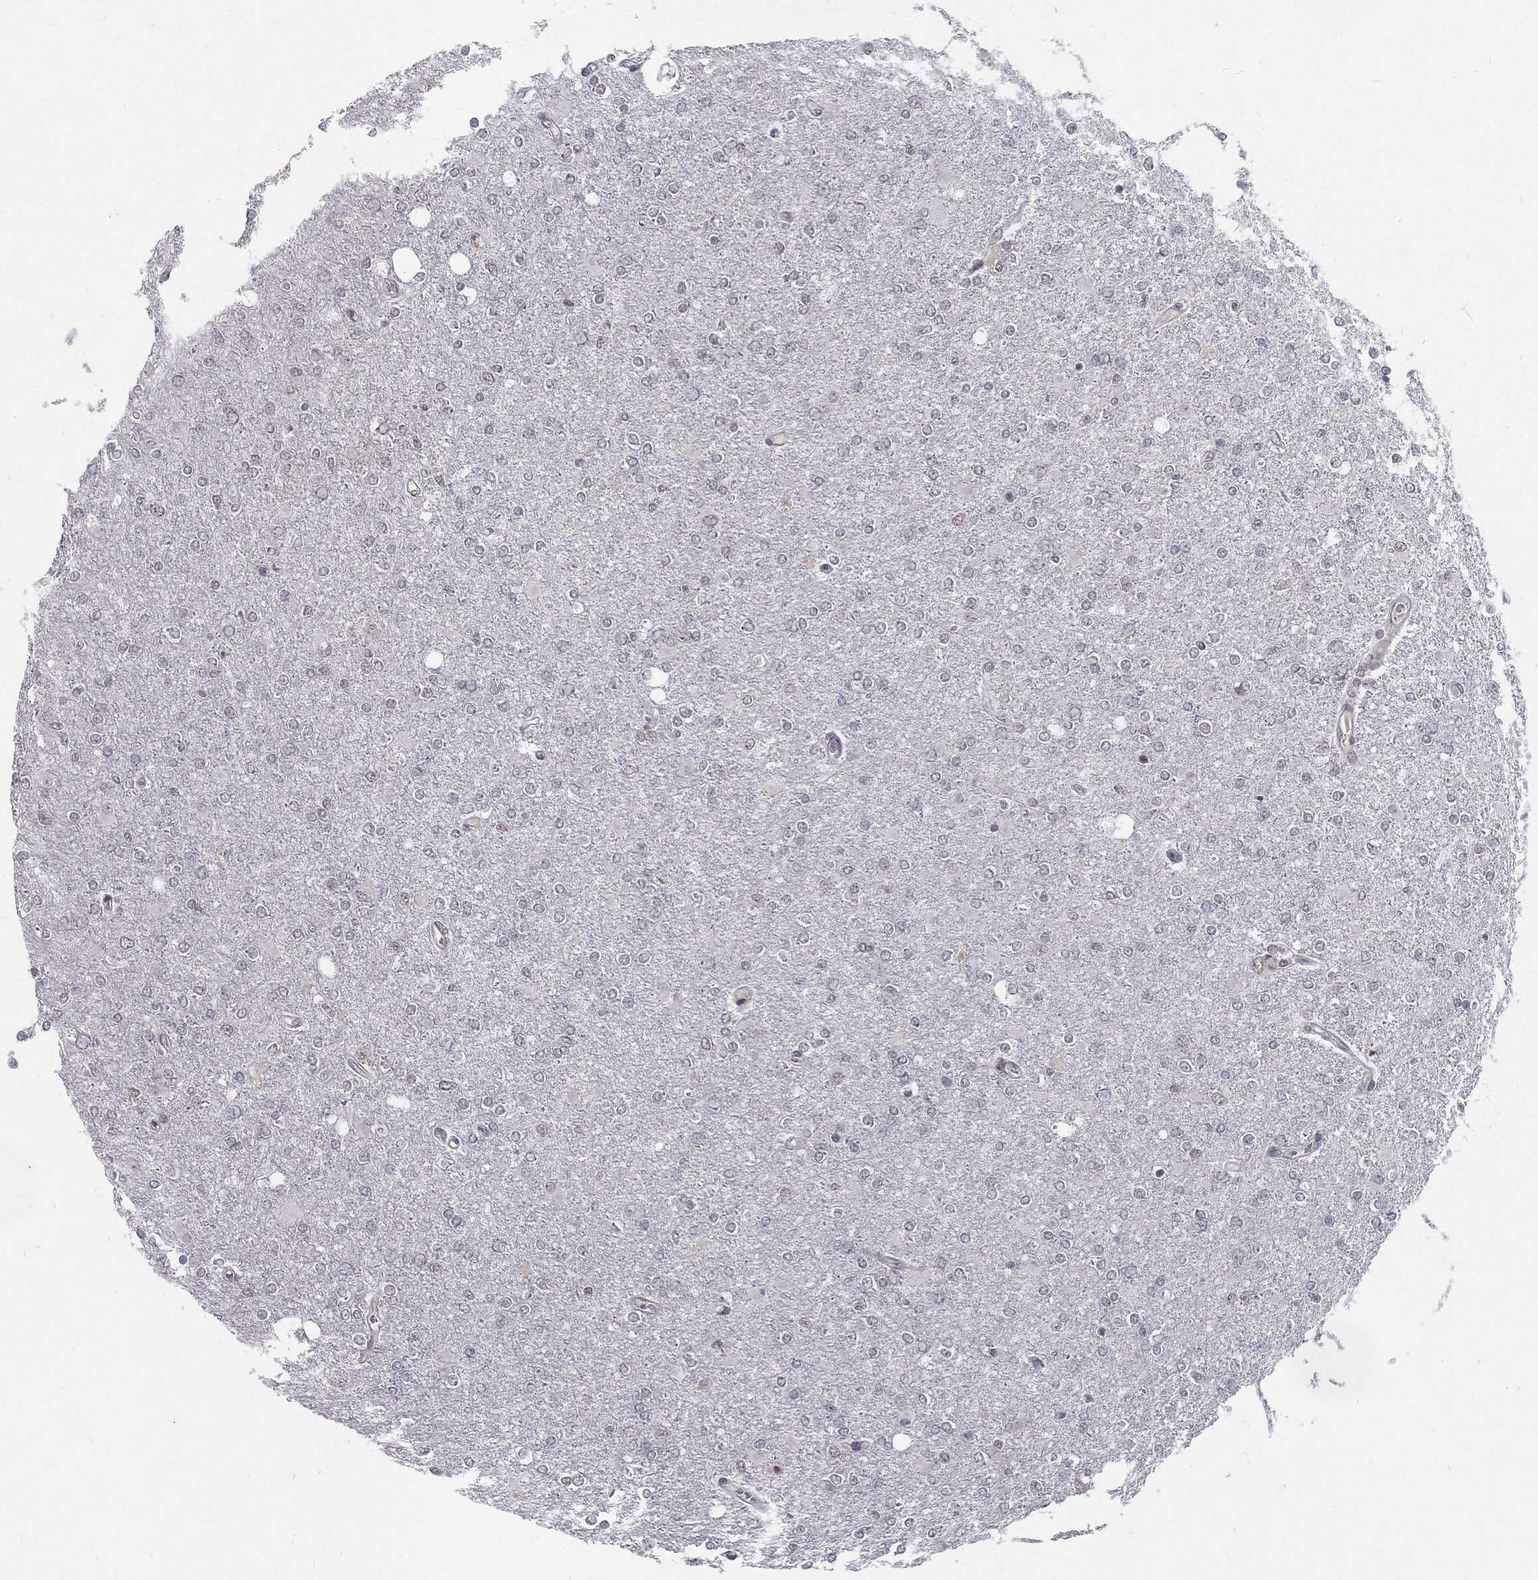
{"staining": {"intensity": "negative", "quantity": "none", "location": "none"}, "tissue": "glioma", "cell_type": "Tumor cells", "image_type": "cancer", "snomed": [{"axis": "morphology", "description": "Glioma, malignant, High grade"}, {"axis": "topography", "description": "Cerebral cortex"}], "caption": "Protein analysis of glioma reveals no significant expression in tumor cells.", "gene": "MORC2", "patient": {"sex": "male", "age": 70}}